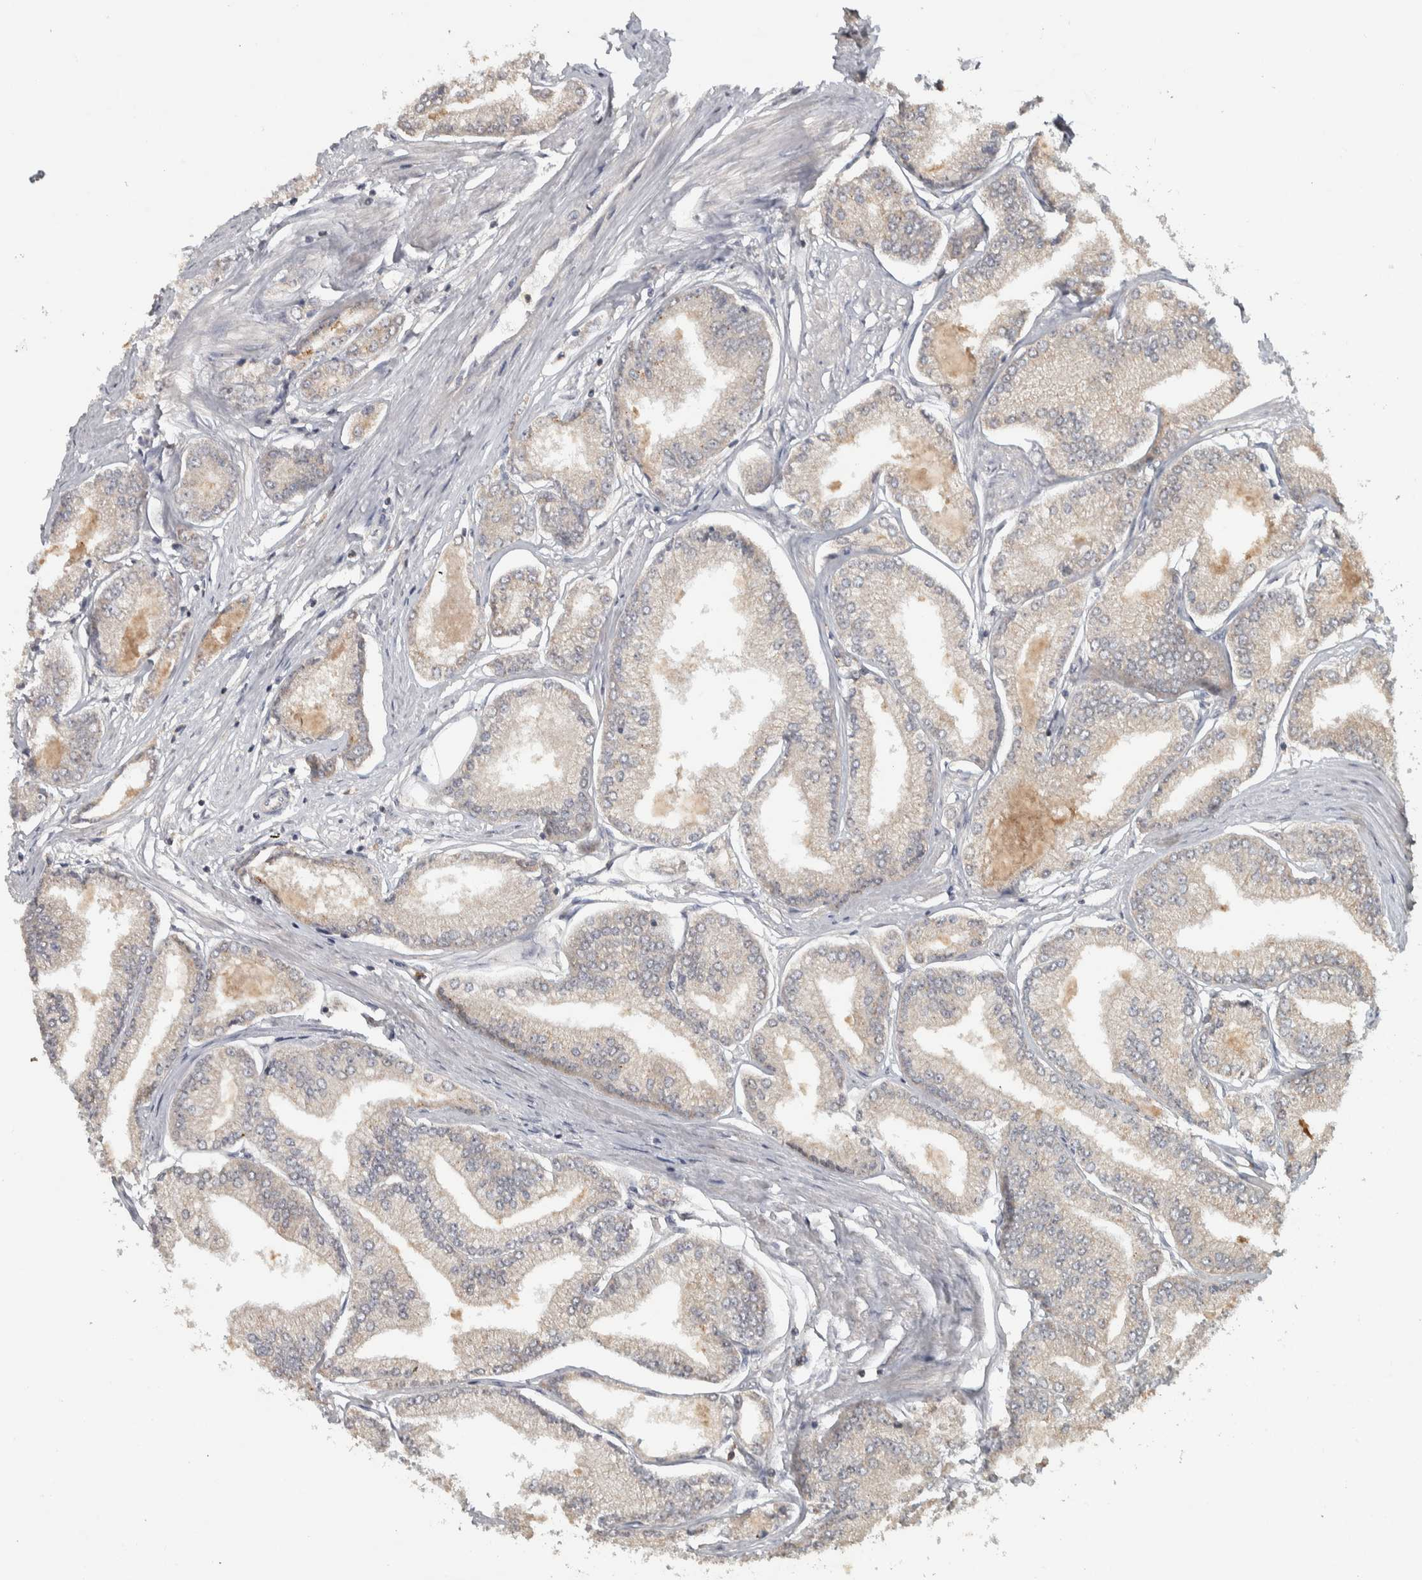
{"staining": {"intensity": "negative", "quantity": "none", "location": "none"}, "tissue": "prostate cancer", "cell_type": "Tumor cells", "image_type": "cancer", "snomed": [{"axis": "morphology", "description": "Adenocarcinoma, Low grade"}, {"axis": "topography", "description": "Prostate"}], "caption": "Prostate low-grade adenocarcinoma was stained to show a protein in brown. There is no significant expression in tumor cells. (Brightfield microscopy of DAB (3,3'-diaminobenzidine) IHC at high magnification).", "gene": "EIF3H", "patient": {"sex": "male", "age": 52}}